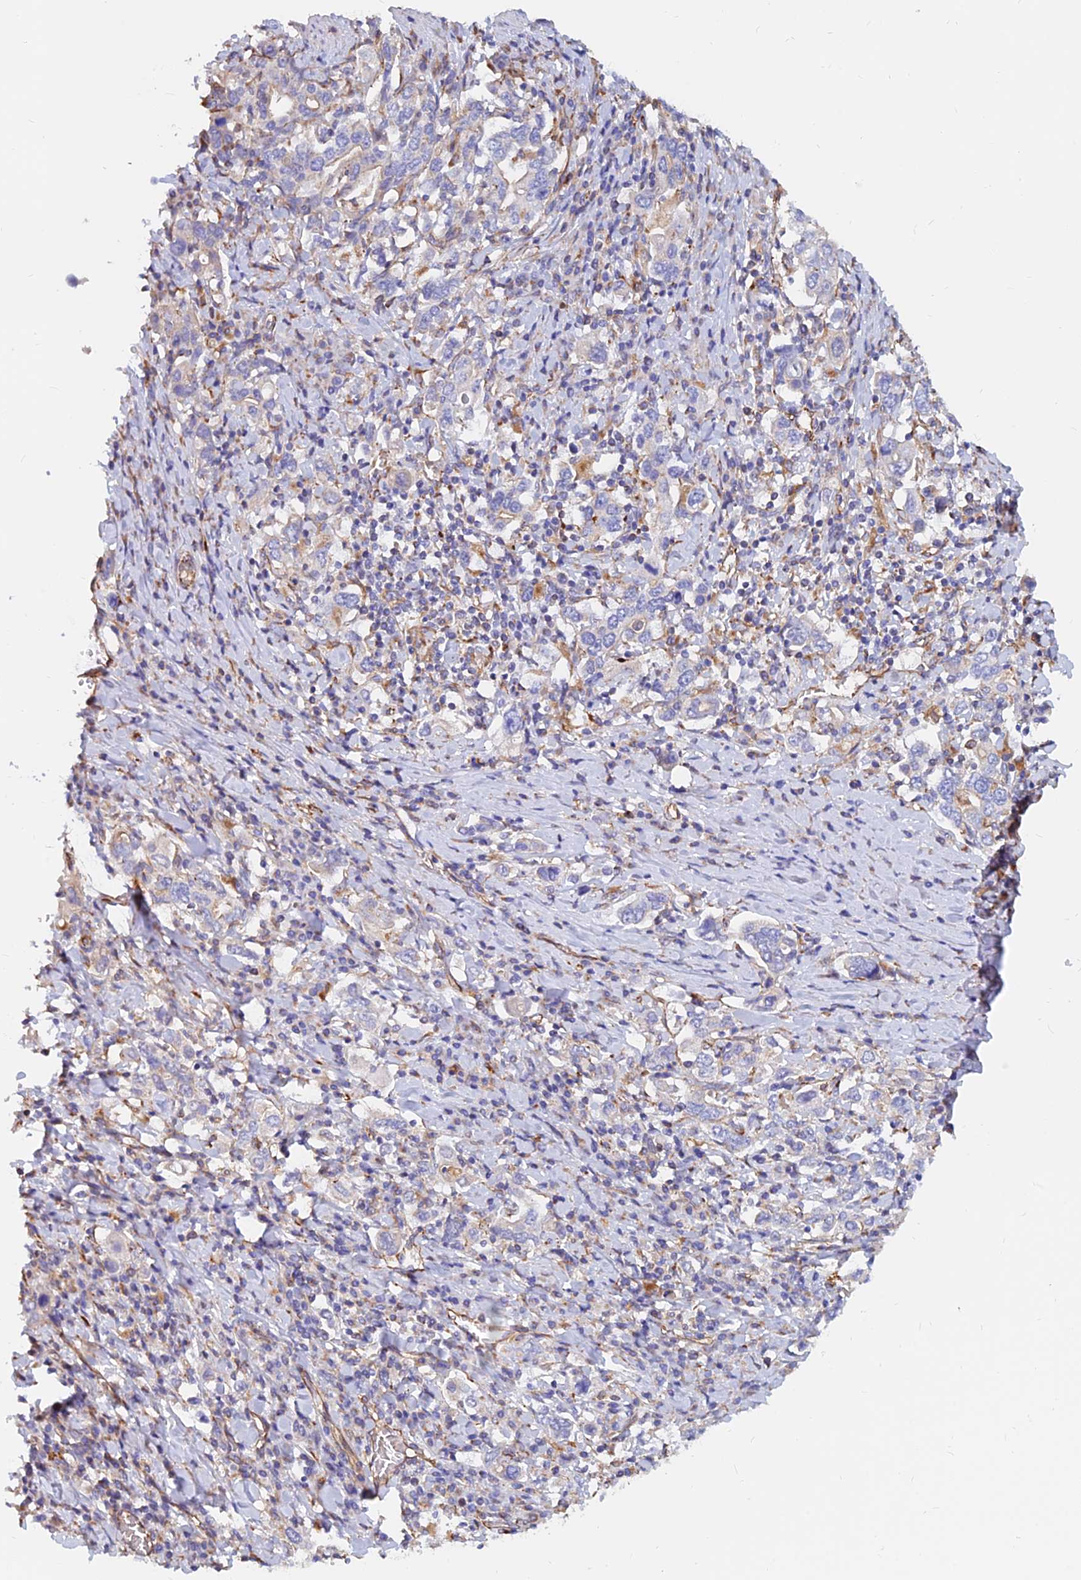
{"staining": {"intensity": "negative", "quantity": "none", "location": "none"}, "tissue": "stomach cancer", "cell_type": "Tumor cells", "image_type": "cancer", "snomed": [{"axis": "morphology", "description": "Adenocarcinoma, NOS"}, {"axis": "topography", "description": "Stomach, upper"}, {"axis": "topography", "description": "Stomach"}], "caption": "Tumor cells show no significant staining in stomach cancer.", "gene": "CDK18", "patient": {"sex": "male", "age": 62}}